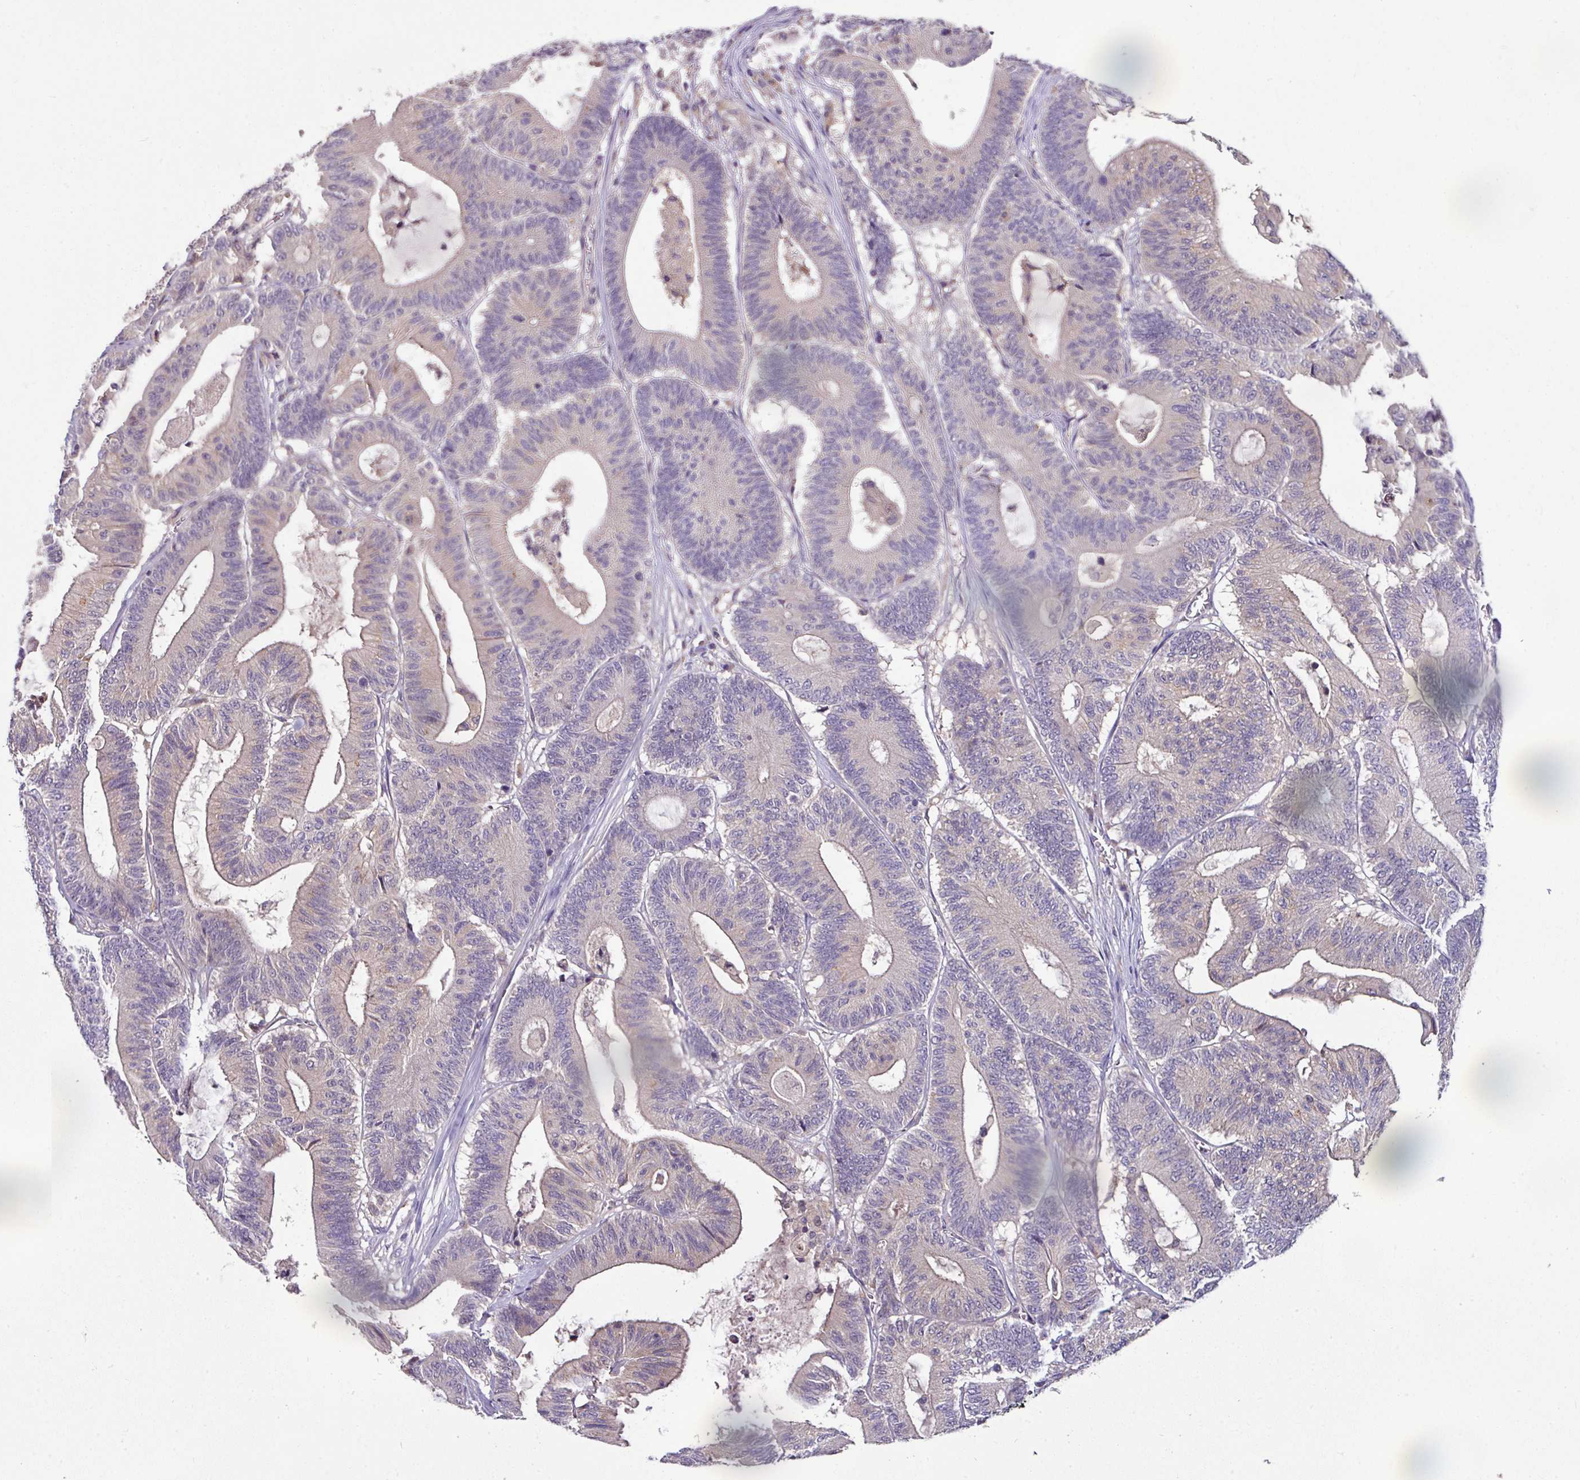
{"staining": {"intensity": "negative", "quantity": "none", "location": "none"}, "tissue": "colorectal cancer", "cell_type": "Tumor cells", "image_type": "cancer", "snomed": [{"axis": "morphology", "description": "Adenocarcinoma, NOS"}, {"axis": "topography", "description": "Colon"}], "caption": "IHC histopathology image of adenocarcinoma (colorectal) stained for a protein (brown), which exhibits no staining in tumor cells.", "gene": "AEBP2", "patient": {"sex": "female", "age": 84}}